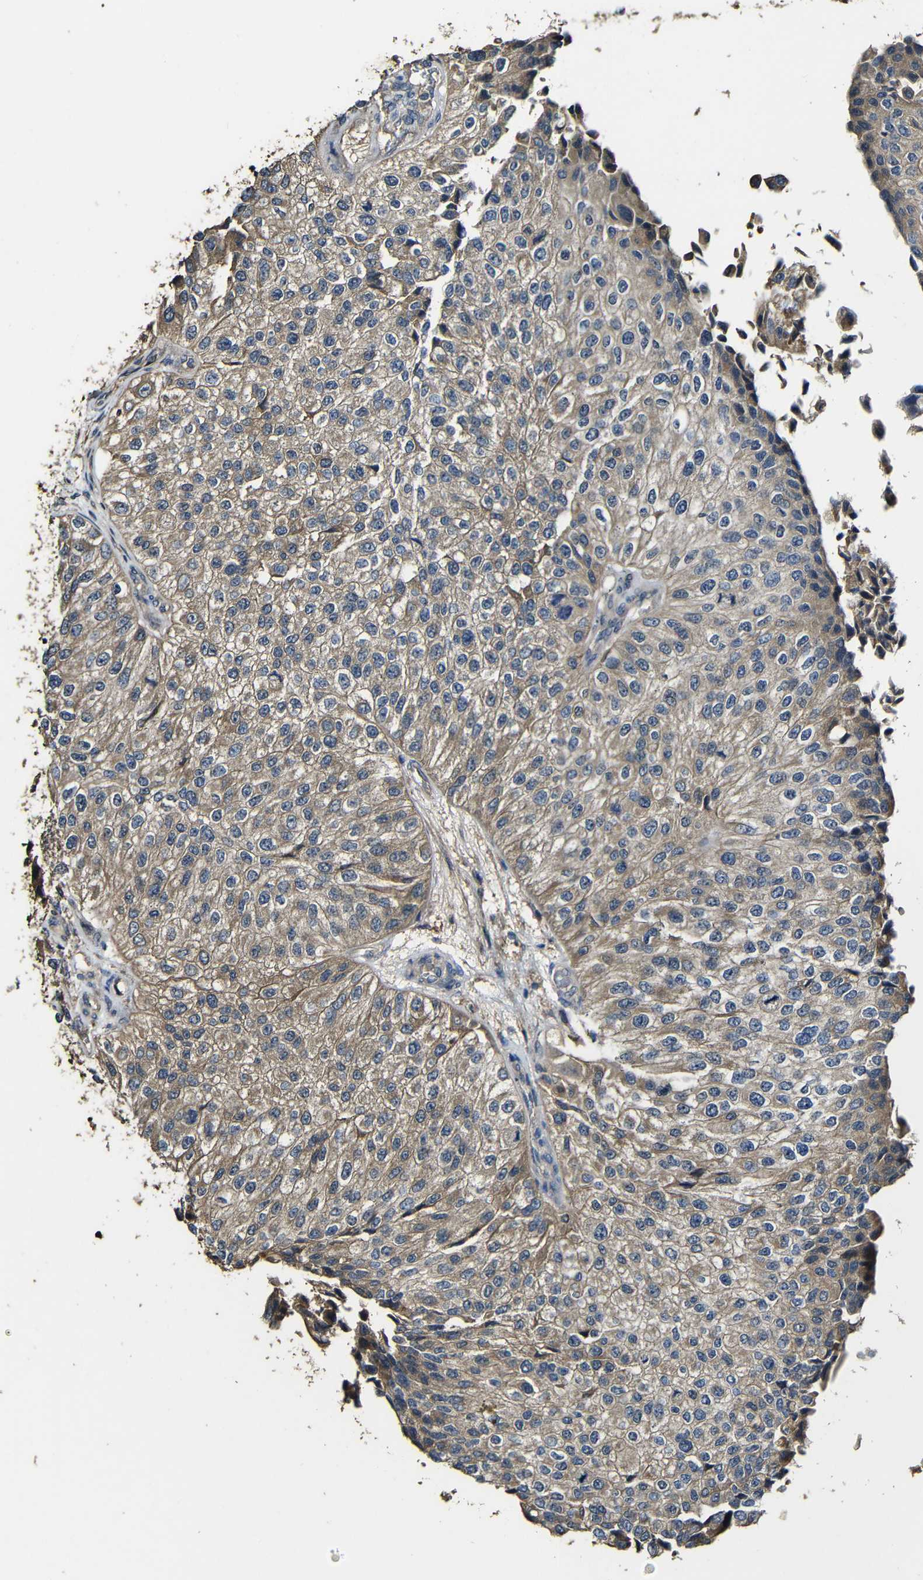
{"staining": {"intensity": "moderate", "quantity": ">75%", "location": "cytoplasmic/membranous"}, "tissue": "urothelial cancer", "cell_type": "Tumor cells", "image_type": "cancer", "snomed": [{"axis": "morphology", "description": "Urothelial carcinoma, High grade"}, {"axis": "topography", "description": "Kidney"}, {"axis": "topography", "description": "Urinary bladder"}], "caption": "IHC staining of urothelial cancer, which shows medium levels of moderate cytoplasmic/membranous expression in approximately >75% of tumor cells indicating moderate cytoplasmic/membranous protein positivity. The staining was performed using DAB (brown) for protein detection and nuclei were counterstained in hematoxylin (blue).", "gene": "CASP8", "patient": {"sex": "male", "age": 77}}